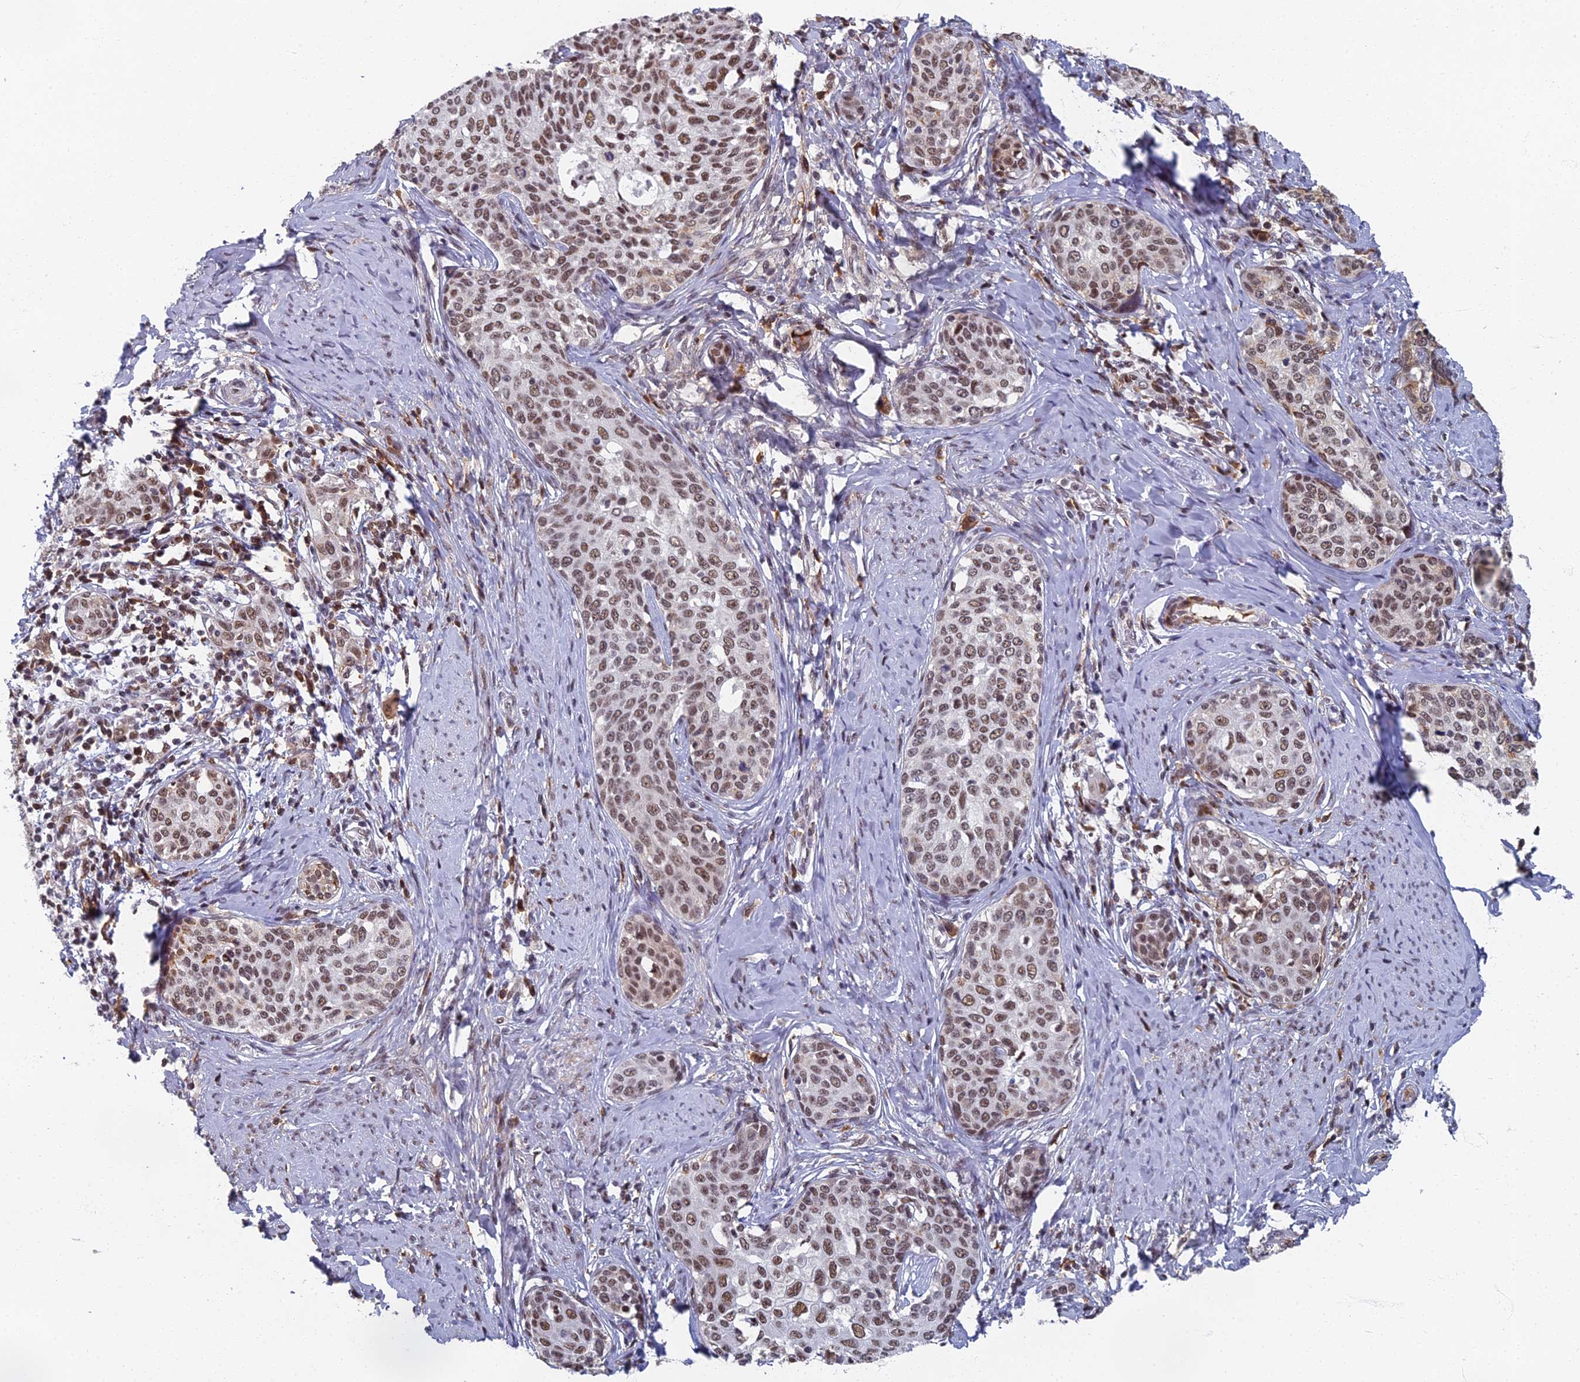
{"staining": {"intensity": "moderate", "quantity": ">75%", "location": "nuclear"}, "tissue": "cervical cancer", "cell_type": "Tumor cells", "image_type": "cancer", "snomed": [{"axis": "morphology", "description": "Squamous cell carcinoma, NOS"}, {"axis": "morphology", "description": "Adenocarcinoma, NOS"}, {"axis": "topography", "description": "Cervix"}], "caption": "An immunohistochemistry image of neoplastic tissue is shown. Protein staining in brown highlights moderate nuclear positivity in squamous cell carcinoma (cervical) within tumor cells.", "gene": "TAF13", "patient": {"sex": "female", "age": 52}}